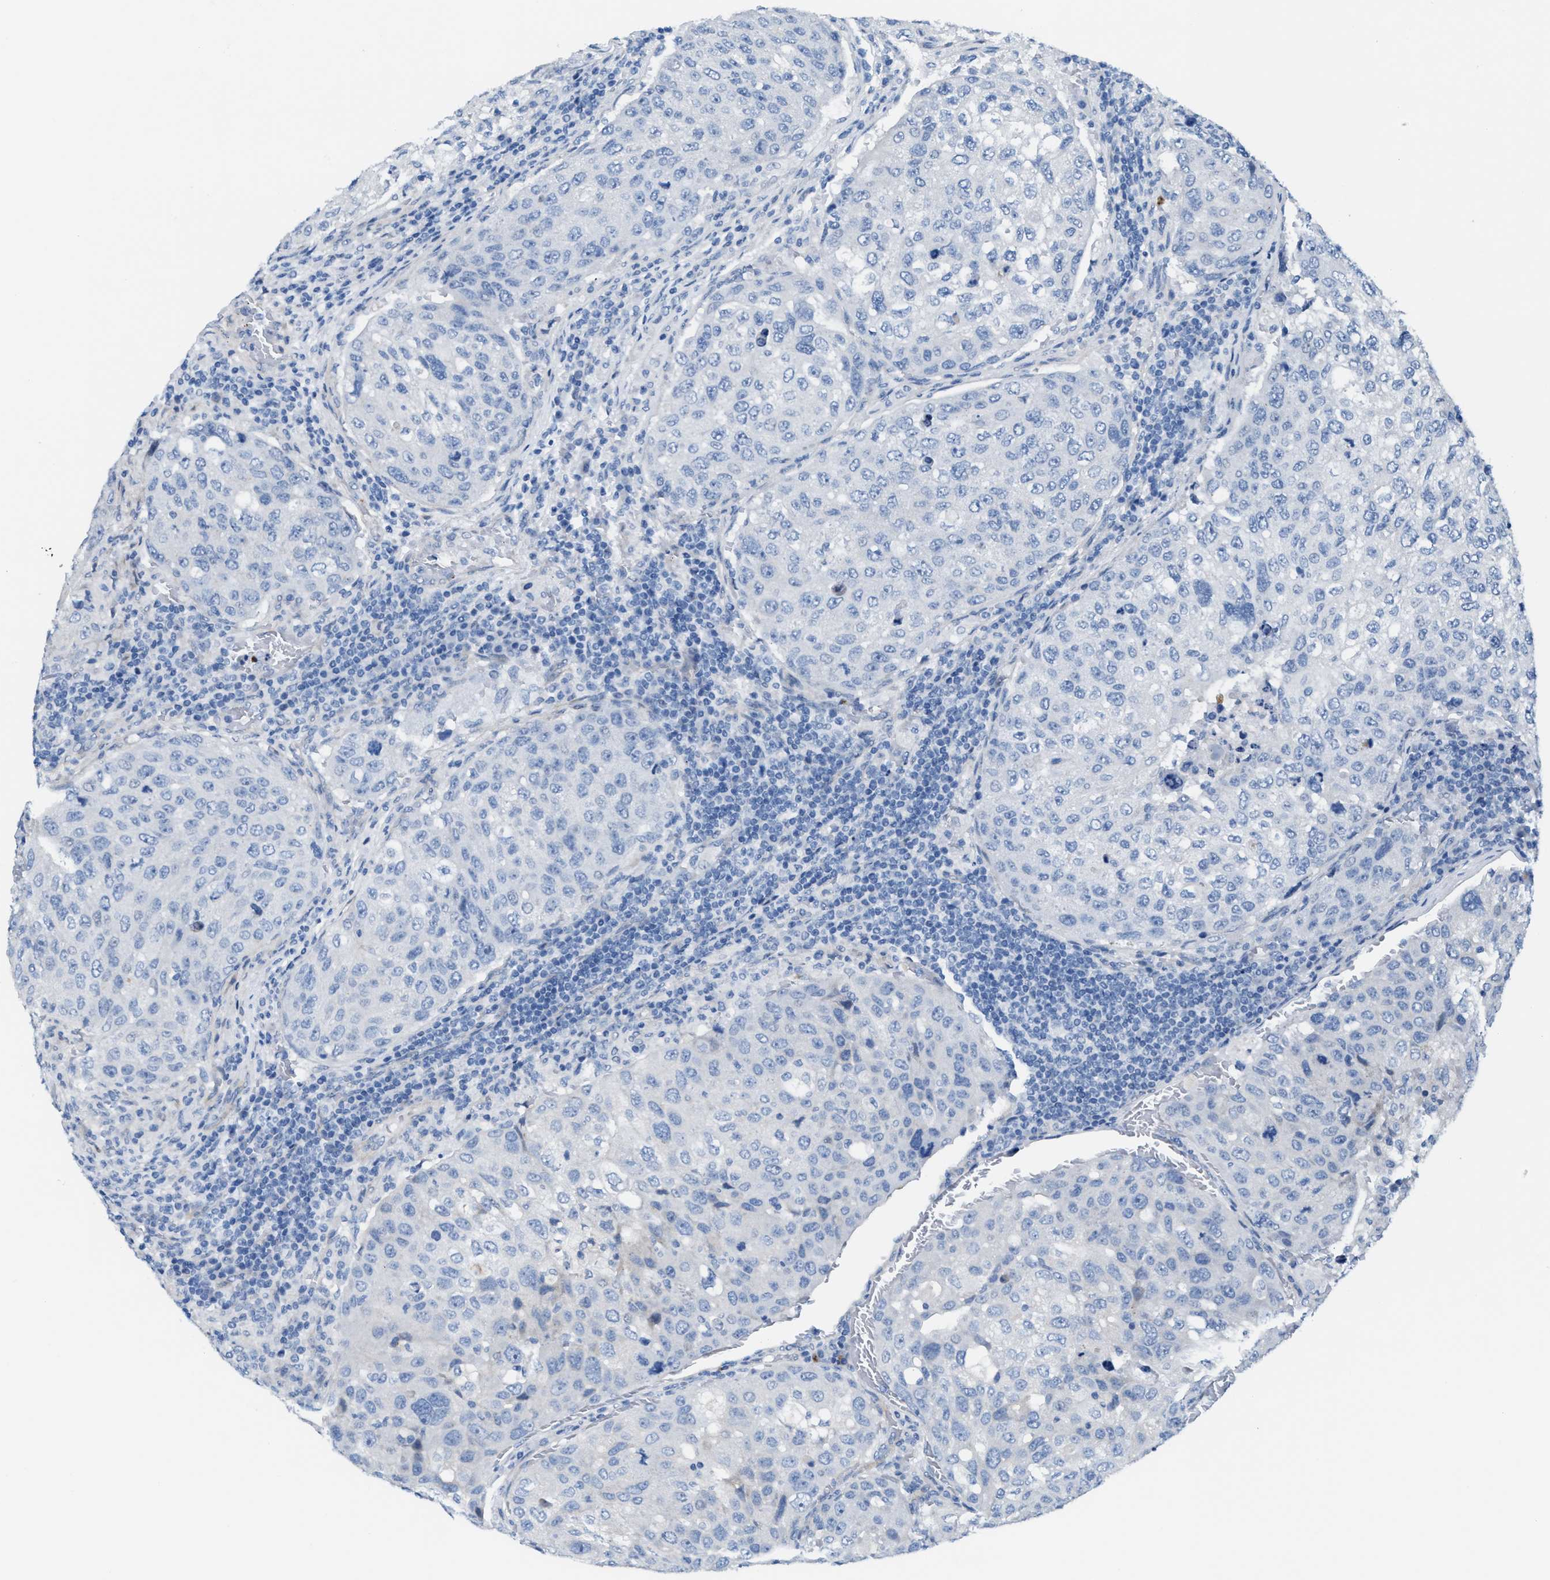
{"staining": {"intensity": "negative", "quantity": "none", "location": "none"}, "tissue": "urothelial cancer", "cell_type": "Tumor cells", "image_type": "cancer", "snomed": [{"axis": "morphology", "description": "Urothelial carcinoma, High grade"}, {"axis": "topography", "description": "Lymph node"}, {"axis": "topography", "description": "Urinary bladder"}], "caption": "IHC histopathology image of urothelial cancer stained for a protein (brown), which displays no staining in tumor cells. The staining was performed using DAB to visualize the protein expression in brown, while the nuclei were stained in blue with hematoxylin (Magnification: 20x).", "gene": "MPP3", "patient": {"sex": "male", "age": 51}}